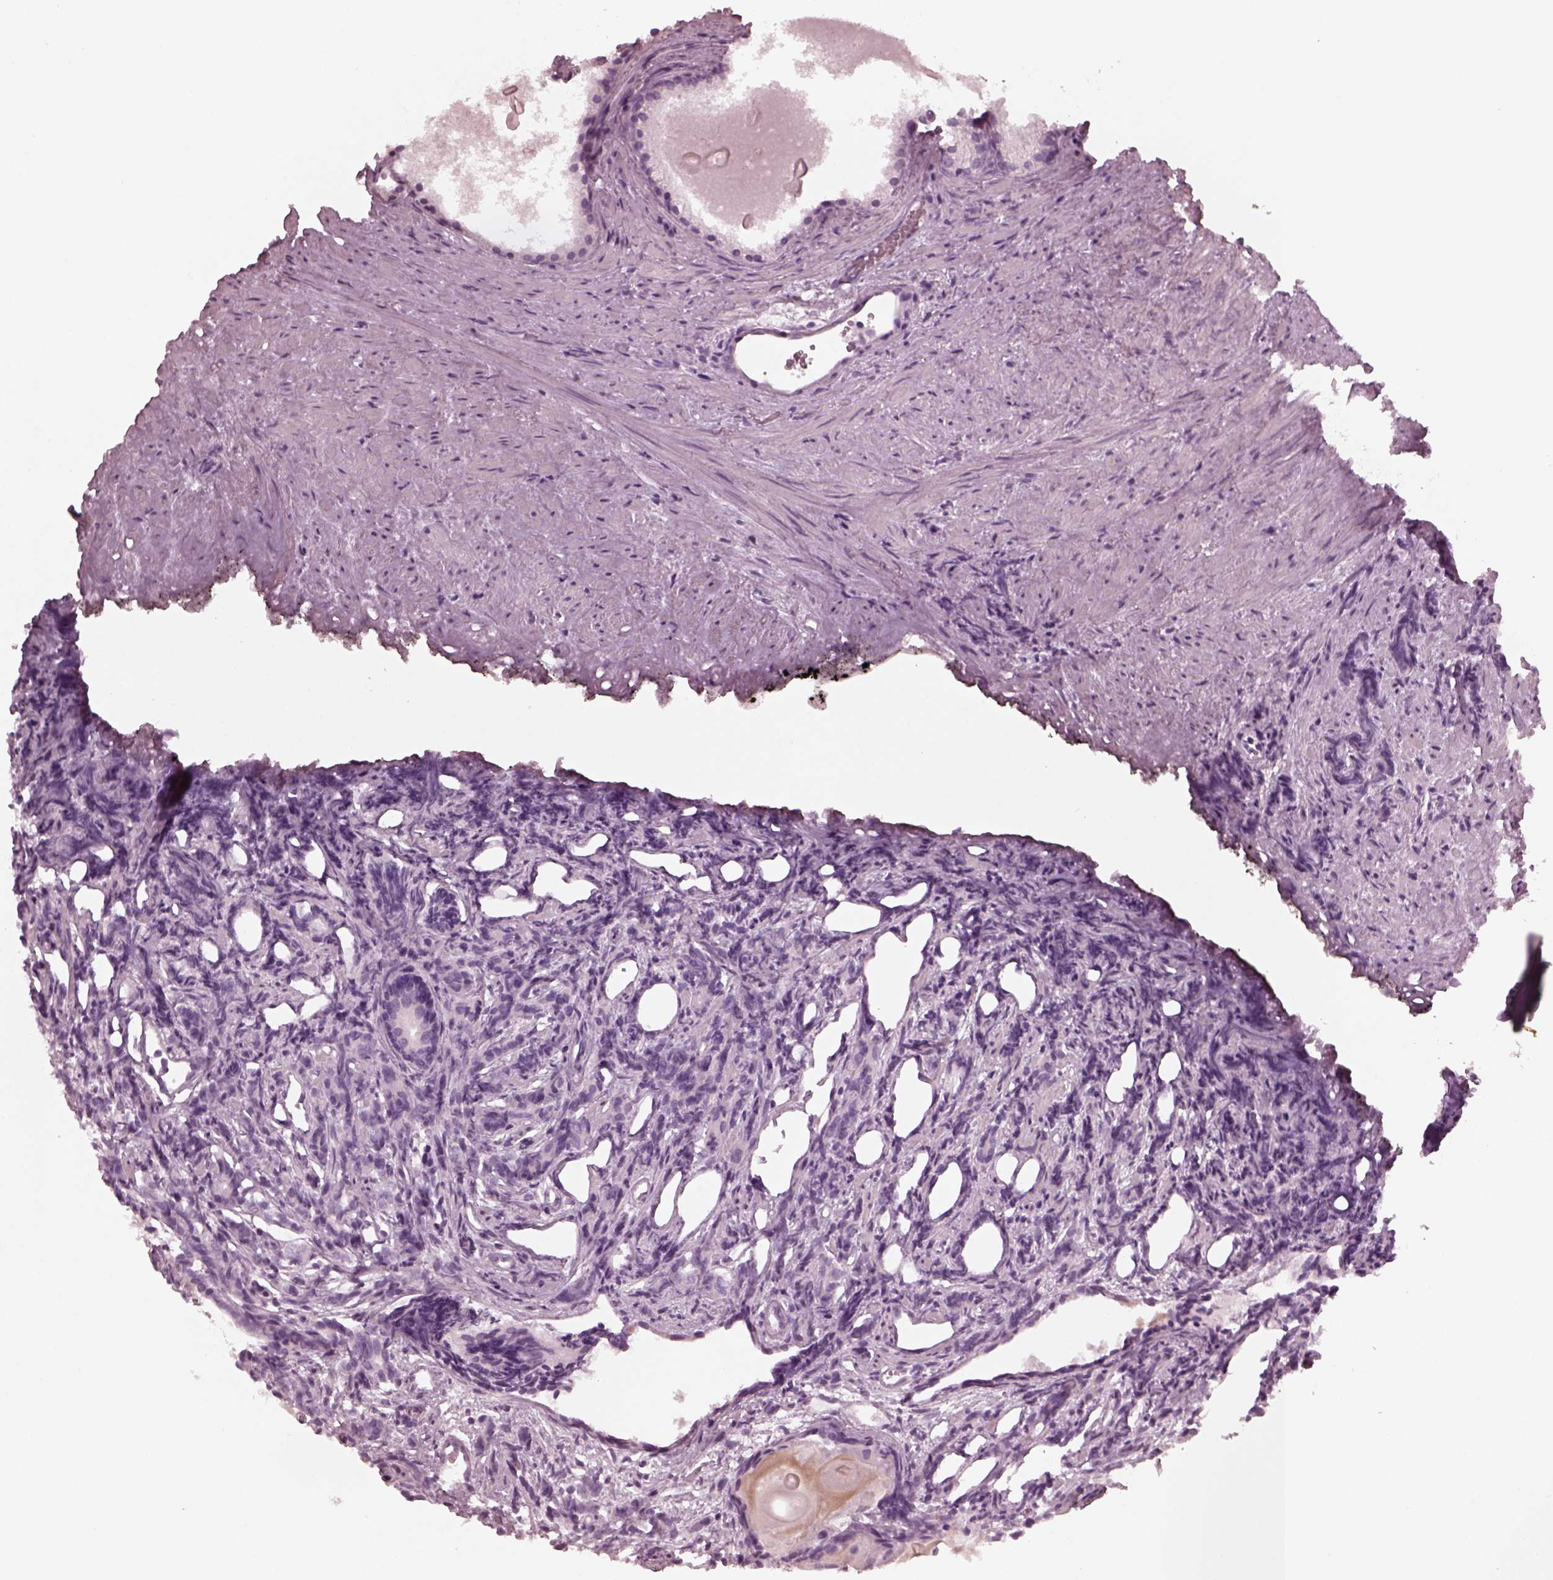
{"staining": {"intensity": "negative", "quantity": "none", "location": "none"}, "tissue": "prostate cancer", "cell_type": "Tumor cells", "image_type": "cancer", "snomed": [{"axis": "morphology", "description": "Adenocarcinoma, High grade"}, {"axis": "topography", "description": "Prostate"}], "caption": "A high-resolution photomicrograph shows IHC staining of prostate cancer, which demonstrates no significant staining in tumor cells. (Stains: DAB (3,3'-diaminobenzidine) IHC with hematoxylin counter stain, Microscopy: brightfield microscopy at high magnification).", "gene": "GRM6", "patient": {"sex": "male", "age": 84}}